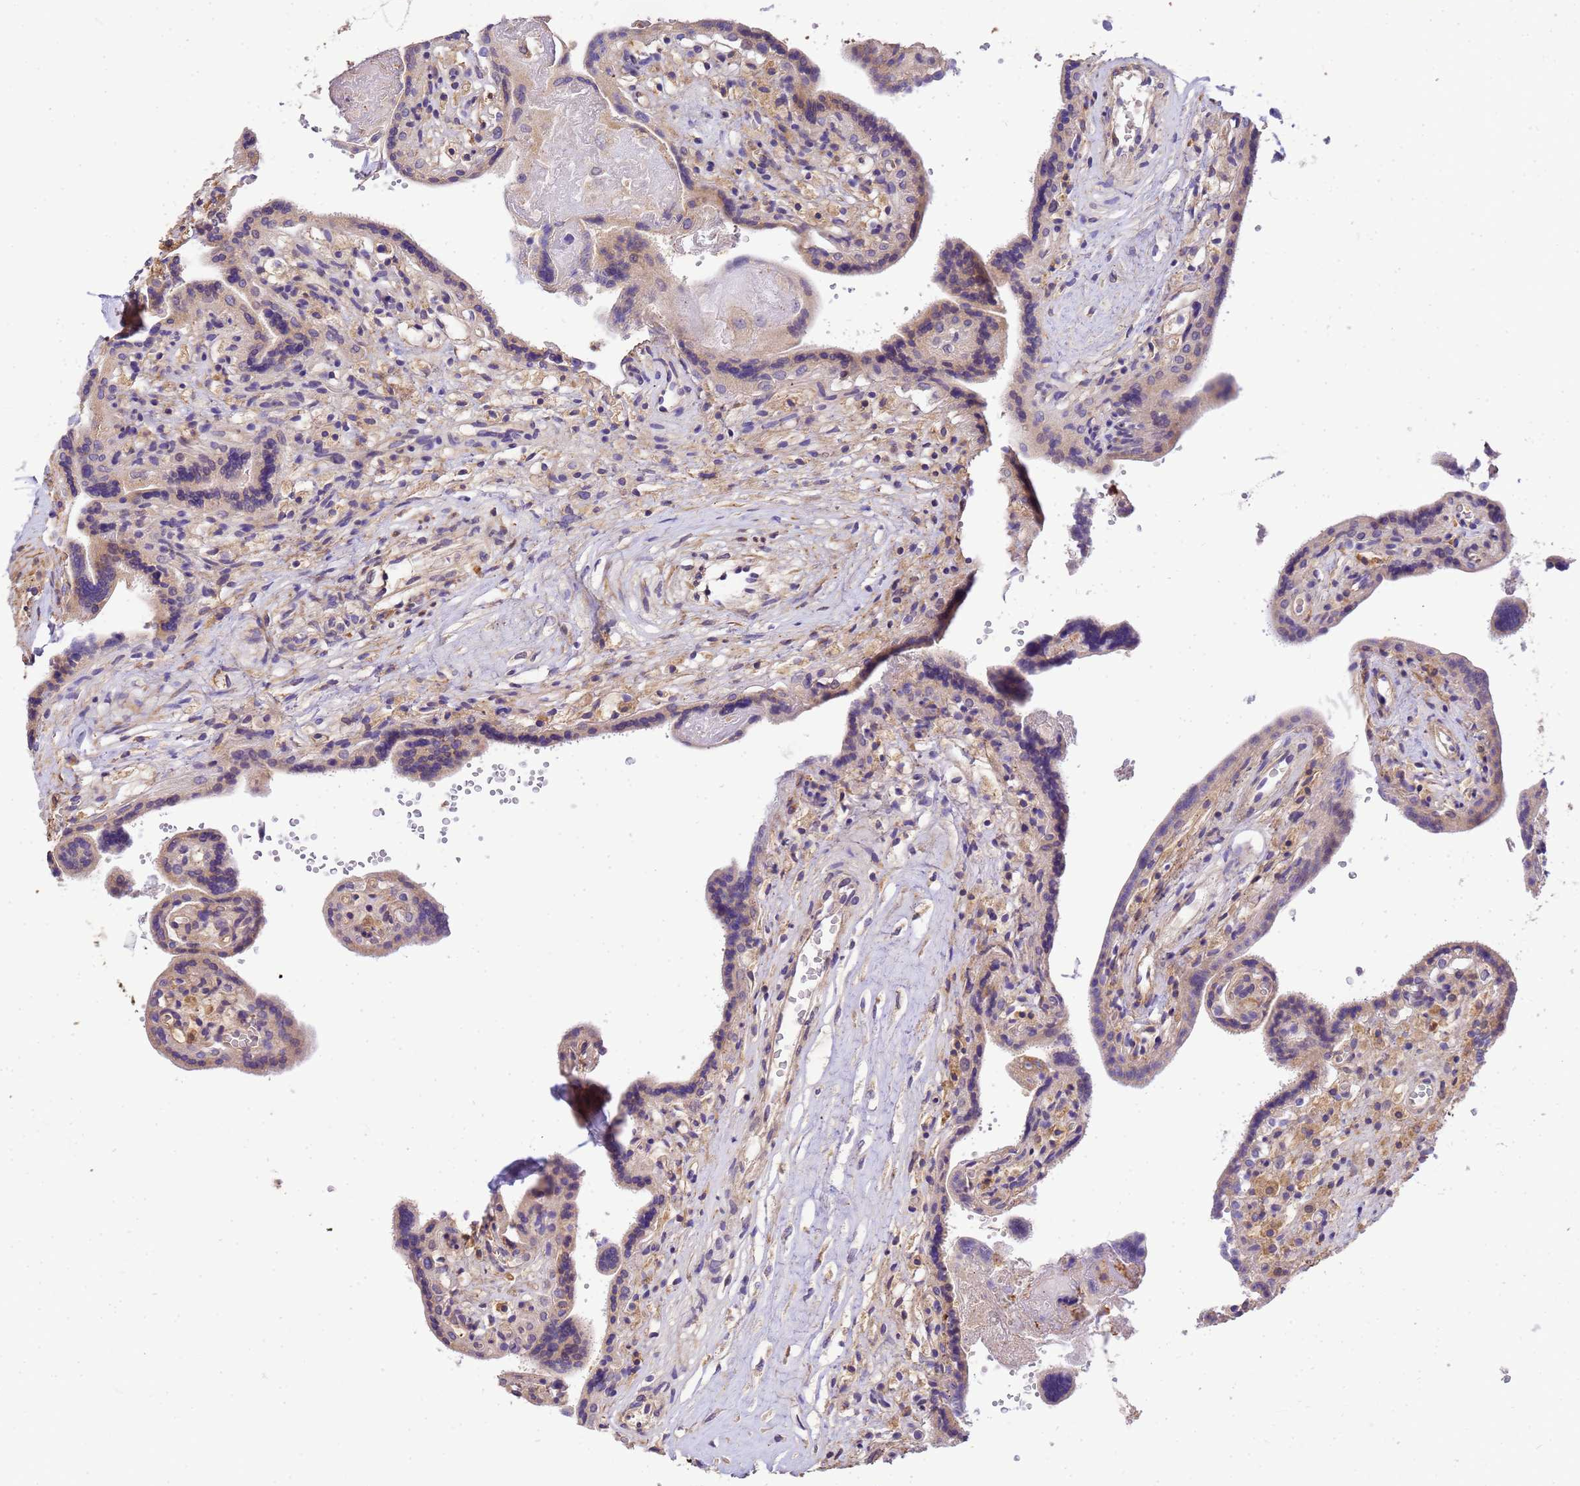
{"staining": {"intensity": "weak", "quantity": ">75%", "location": "cytoplasmic/membranous"}, "tissue": "placenta", "cell_type": "Trophoblastic cells", "image_type": "normal", "snomed": [{"axis": "morphology", "description": "Normal tissue, NOS"}, {"axis": "topography", "description": "Placenta"}], "caption": "This is an image of immunohistochemistry staining of normal placenta, which shows weak positivity in the cytoplasmic/membranous of trophoblastic cells.", "gene": "WDR64", "patient": {"sex": "female", "age": 37}}